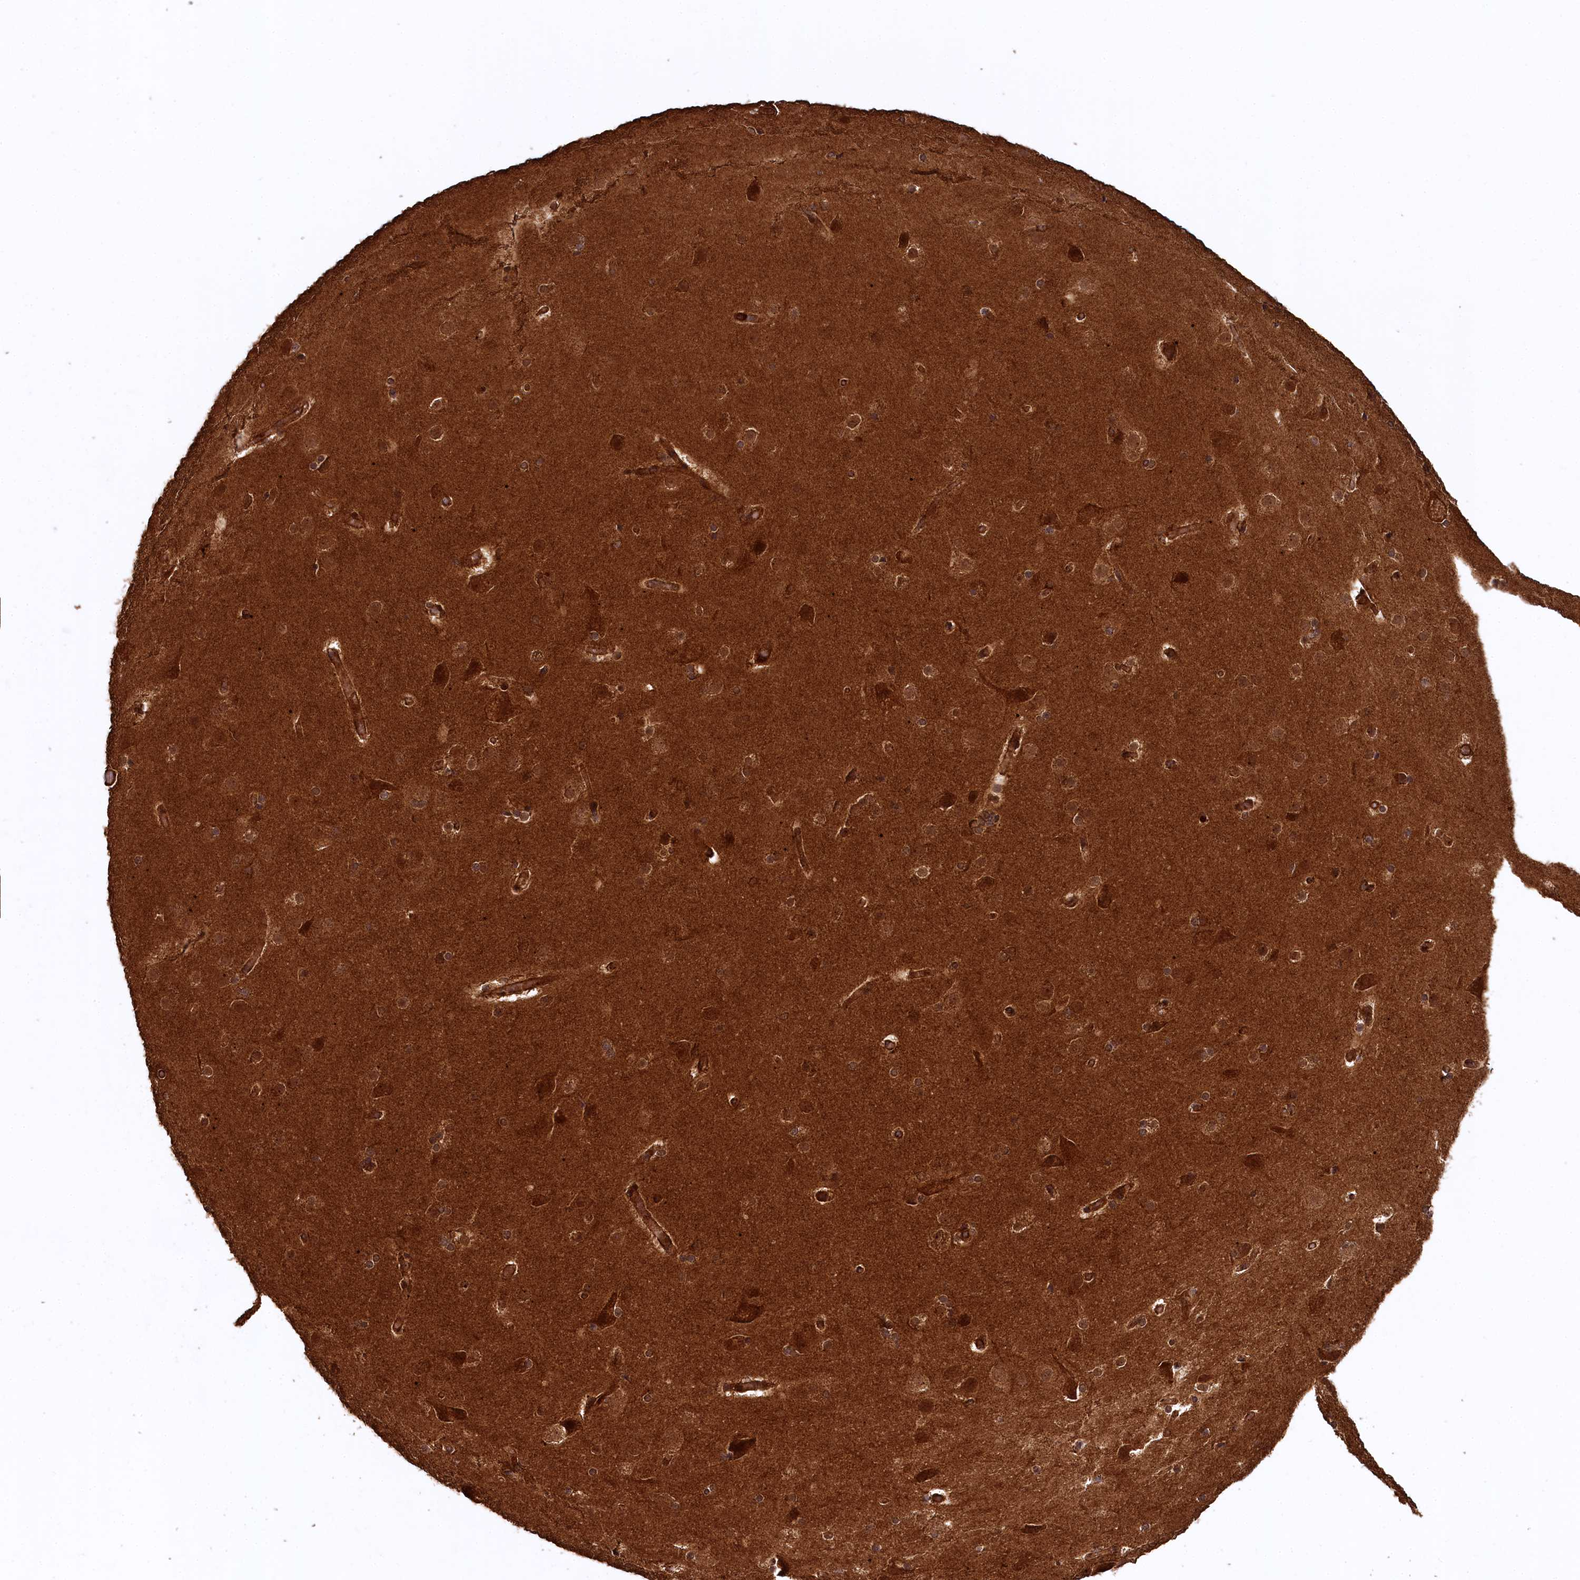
{"staining": {"intensity": "strong", "quantity": ">75%", "location": "cytoplasmic/membranous"}, "tissue": "cerebral cortex", "cell_type": "Endothelial cells", "image_type": "normal", "snomed": [{"axis": "morphology", "description": "Normal tissue, NOS"}, {"axis": "topography", "description": "Cerebral cortex"}], "caption": "Protein expression analysis of unremarkable cerebral cortex demonstrates strong cytoplasmic/membranous positivity in about >75% of endothelial cells. (Brightfield microscopy of DAB IHC at high magnification).", "gene": "STUB1", "patient": {"sex": "male", "age": 57}}